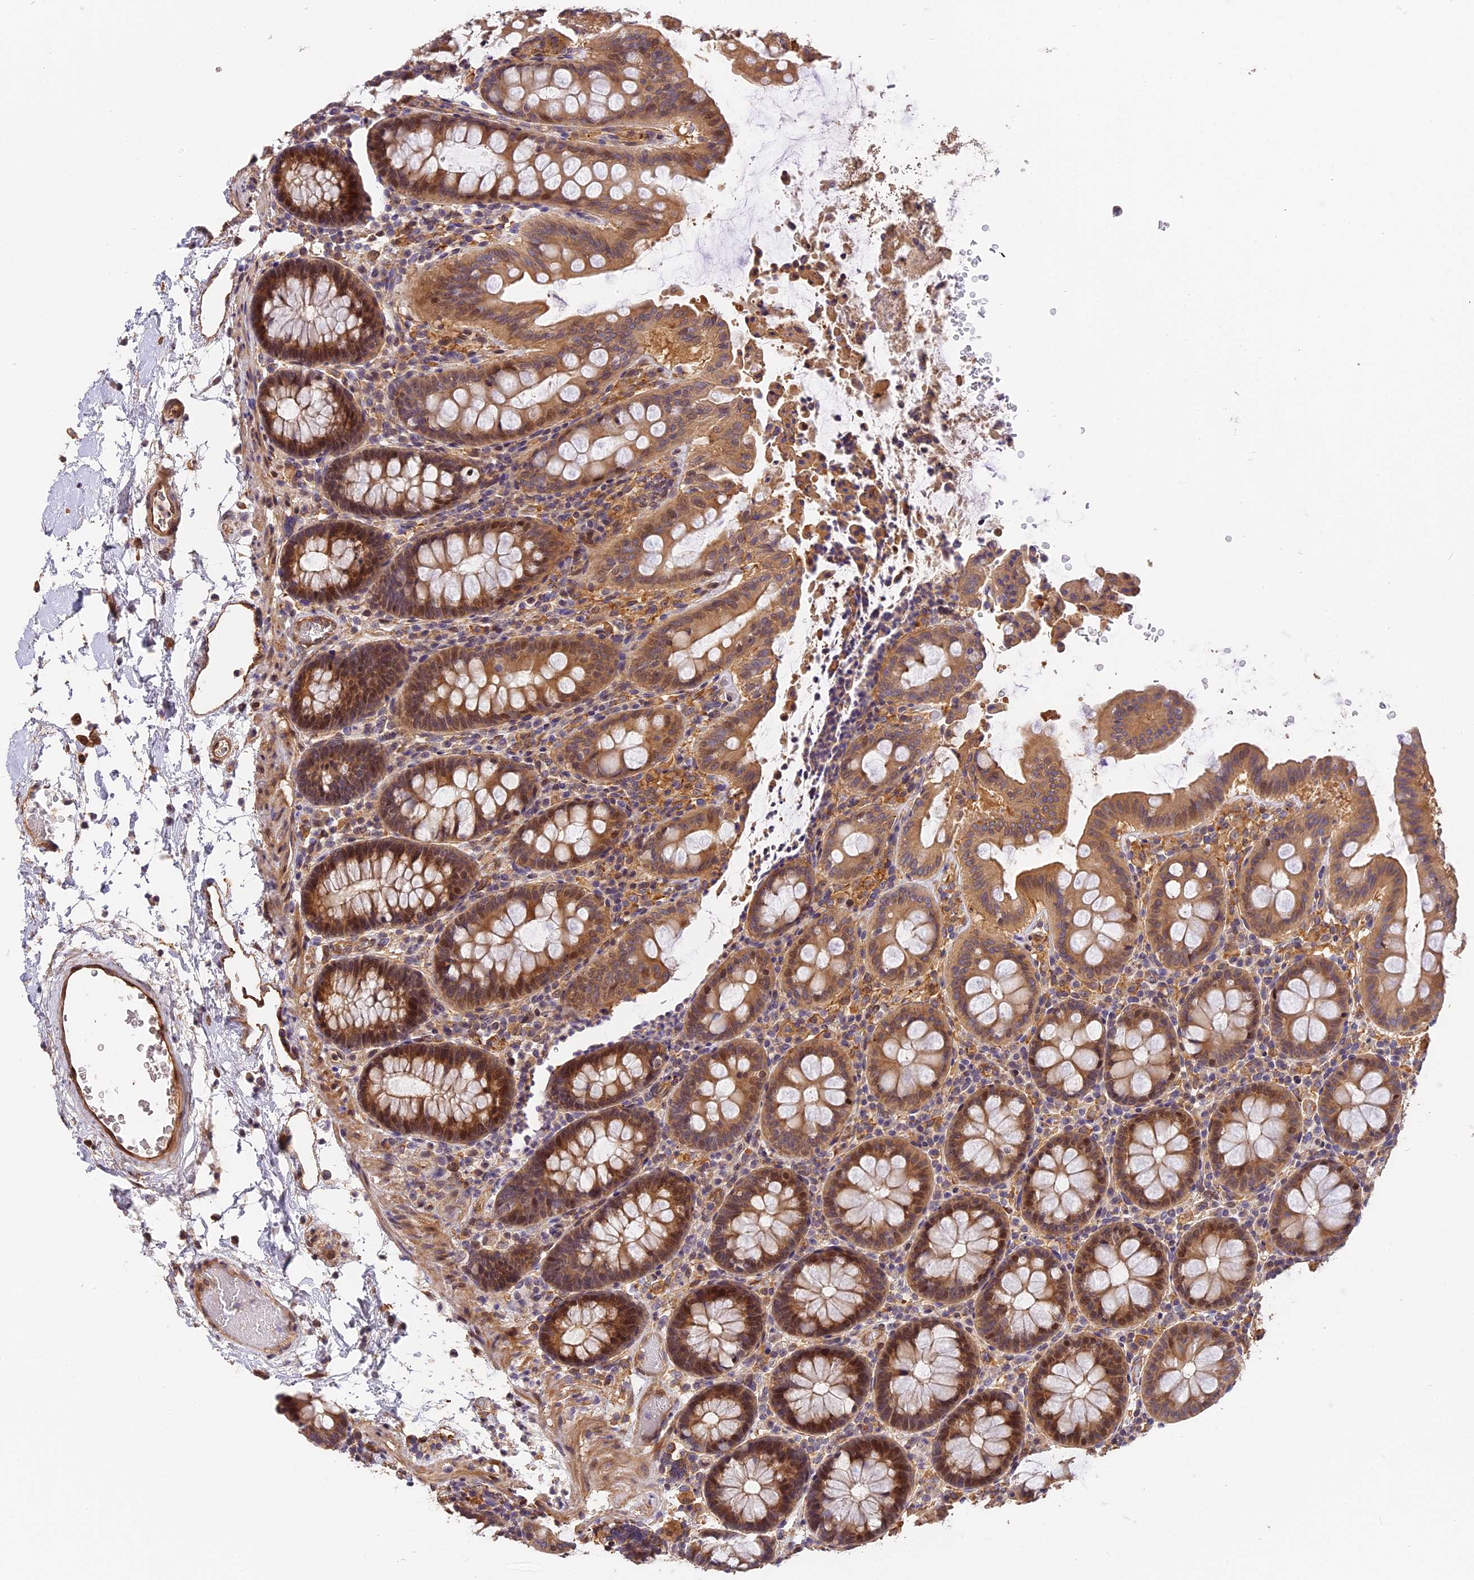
{"staining": {"intensity": "moderate", "quantity": ">75%", "location": "cytoplasmic/membranous,nuclear"}, "tissue": "colon", "cell_type": "Endothelial cells", "image_type": "normal", "snomed": [{"axis": "morphology", "description": "Normal tissue, NOS"}, {"axis": "topography", "description": "Colon"}], "caption": "This is a micrograph of immunohistochemistry staining of benign colon, which shows moderate positivity in the cytoplasmic/membranous,nuclear of endothelial cells.", "gene": "ARHGAP17", "patient": {"sex": "male", "age": 75}}